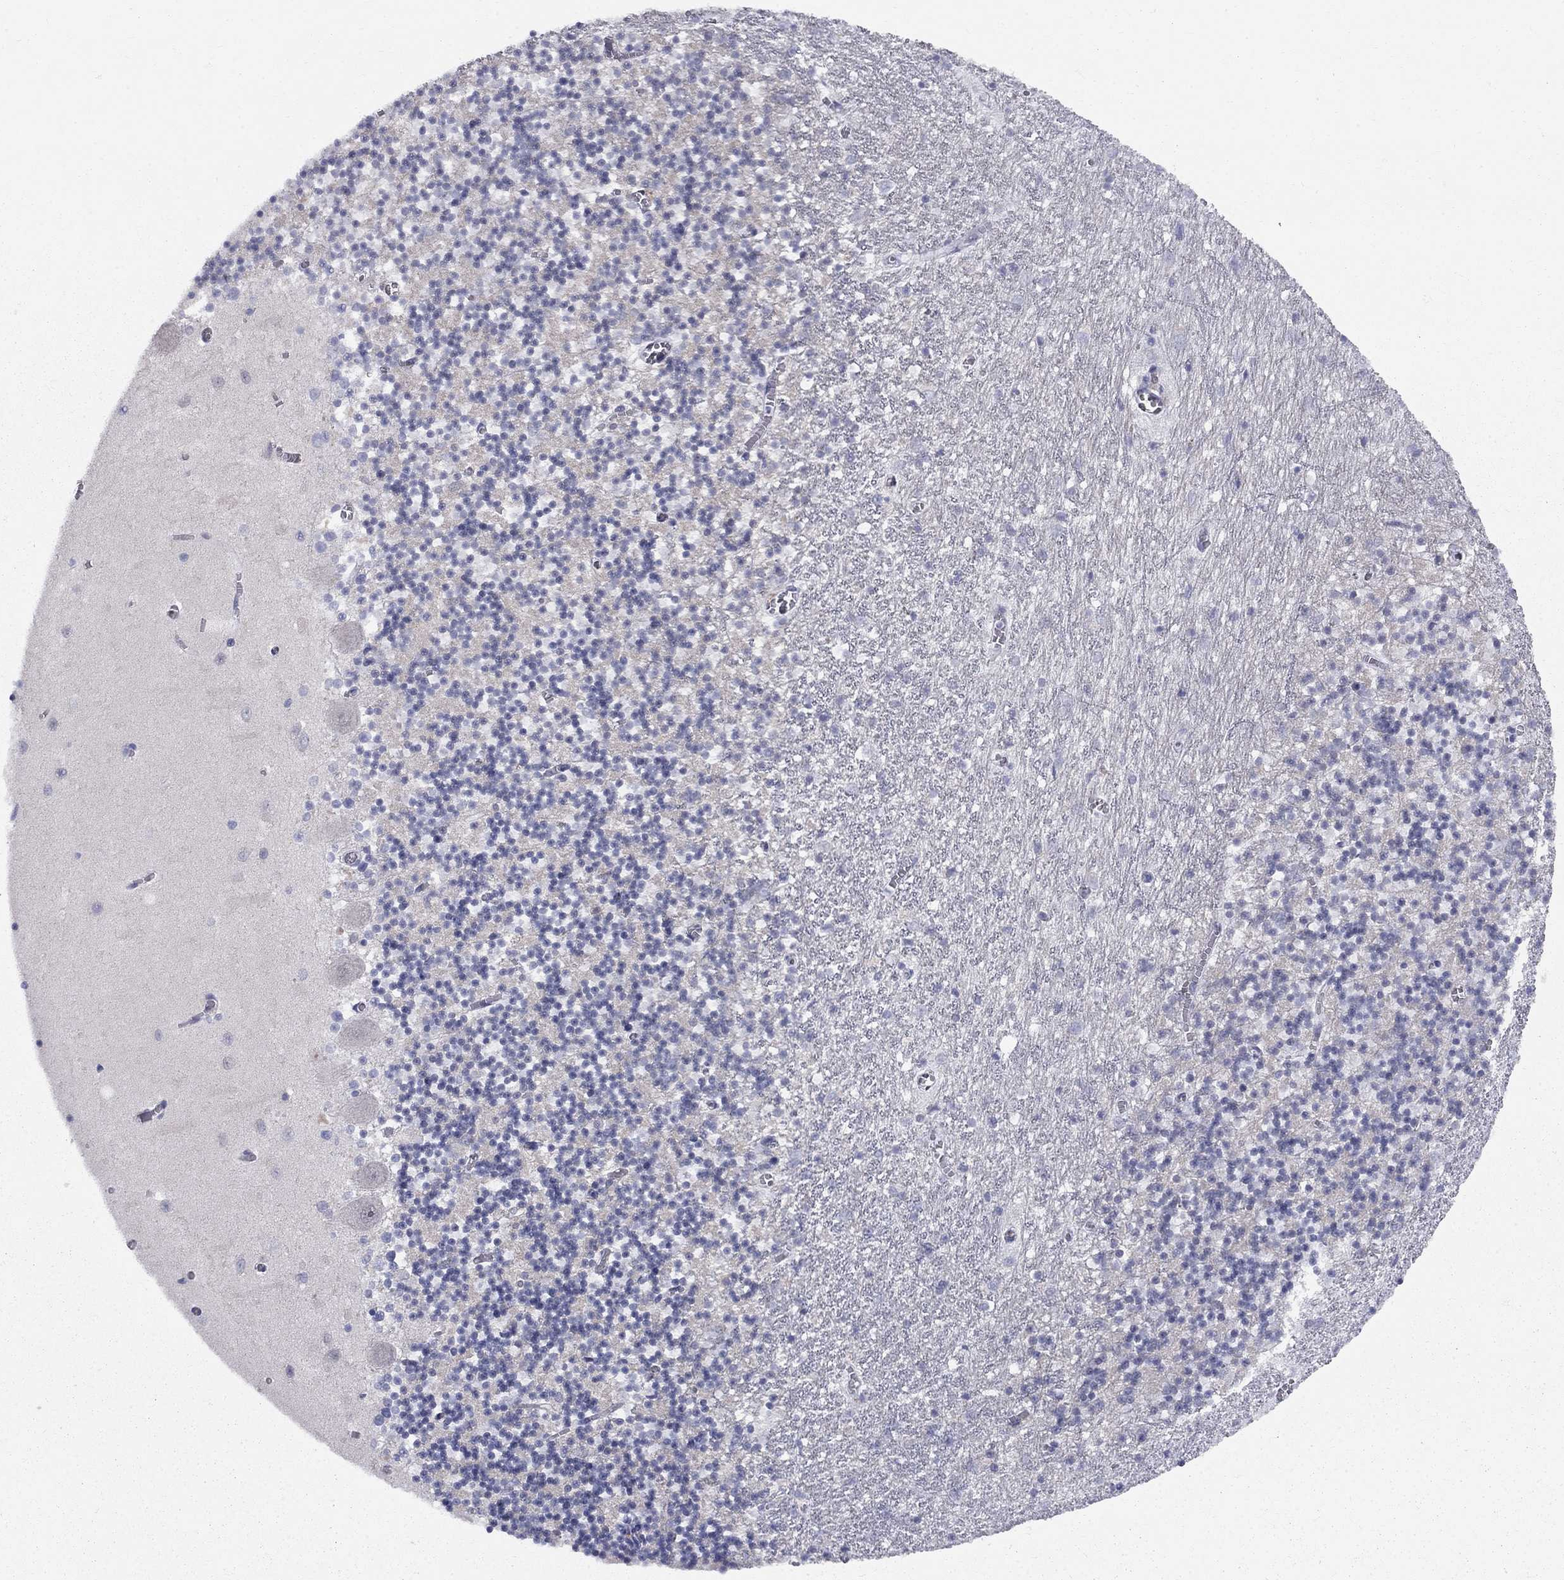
{"staining": {"intensity": "negative", "quantity": "none", "location": "none"}, "tissue": "cerebellum", "cell_type": "Cells in granular layer", "image_type": "normal", "snomed": [{"axis": "morphology", "description": "Normal tissue, NOS"}, {"axis": "topography", "description": "Cerebellum"}], "caption": "This is an immunohistochemistry image of unremarkable human cerebellum. There is no positivity in cells in granular layer.", "gene": "DMTN", "patient": {"sex": "female", "age": 64}}